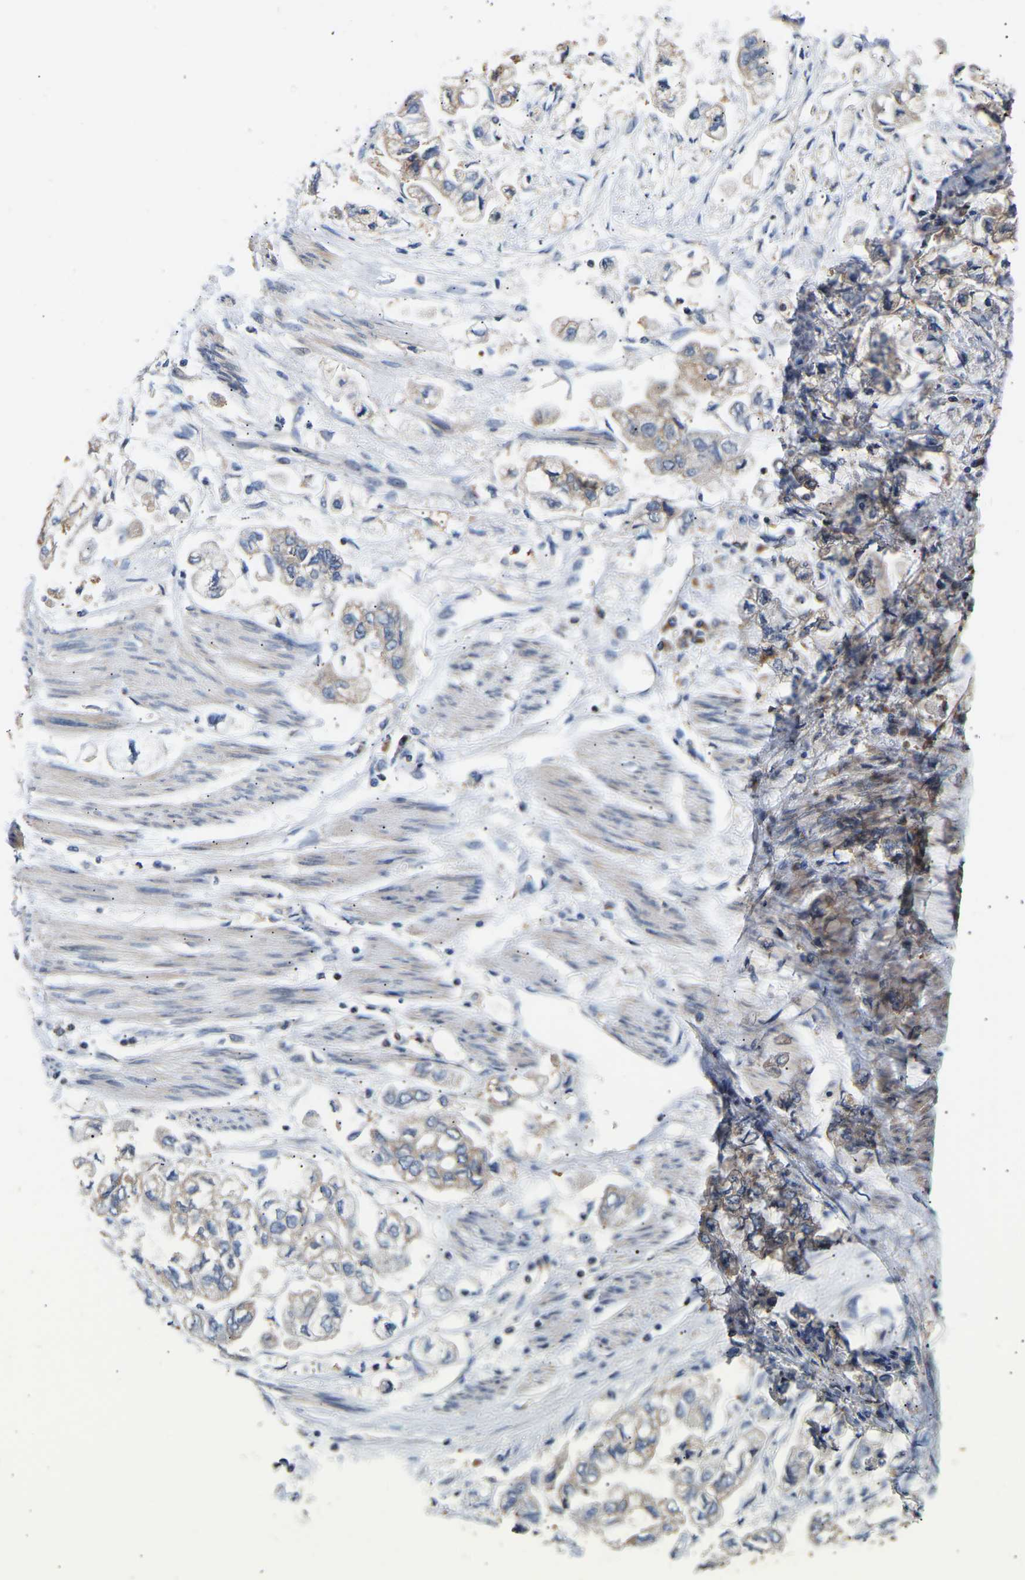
{"staining": {"intensity": "weak", "quantity": "<25%", "location": "cytoplasmic/membranous"}, "tissue": "stomach cancer", "cell_type": "Tumor cells", "image_type": "cancer", "snomed": [{"axis": "morphology", "description": "Normal tissue, NOS"}, {"axis": "morphology", "description": "Adenocarcinoma, NOS"}, {"axis": "topography", "description": "Stomach"}], "caption": "Human stomach adenocarcinoma stained for a protein using IHC shows no positivity in tumor cells.", "gene": "LRBA", "patient": {"sex": "male", "age": 62}}